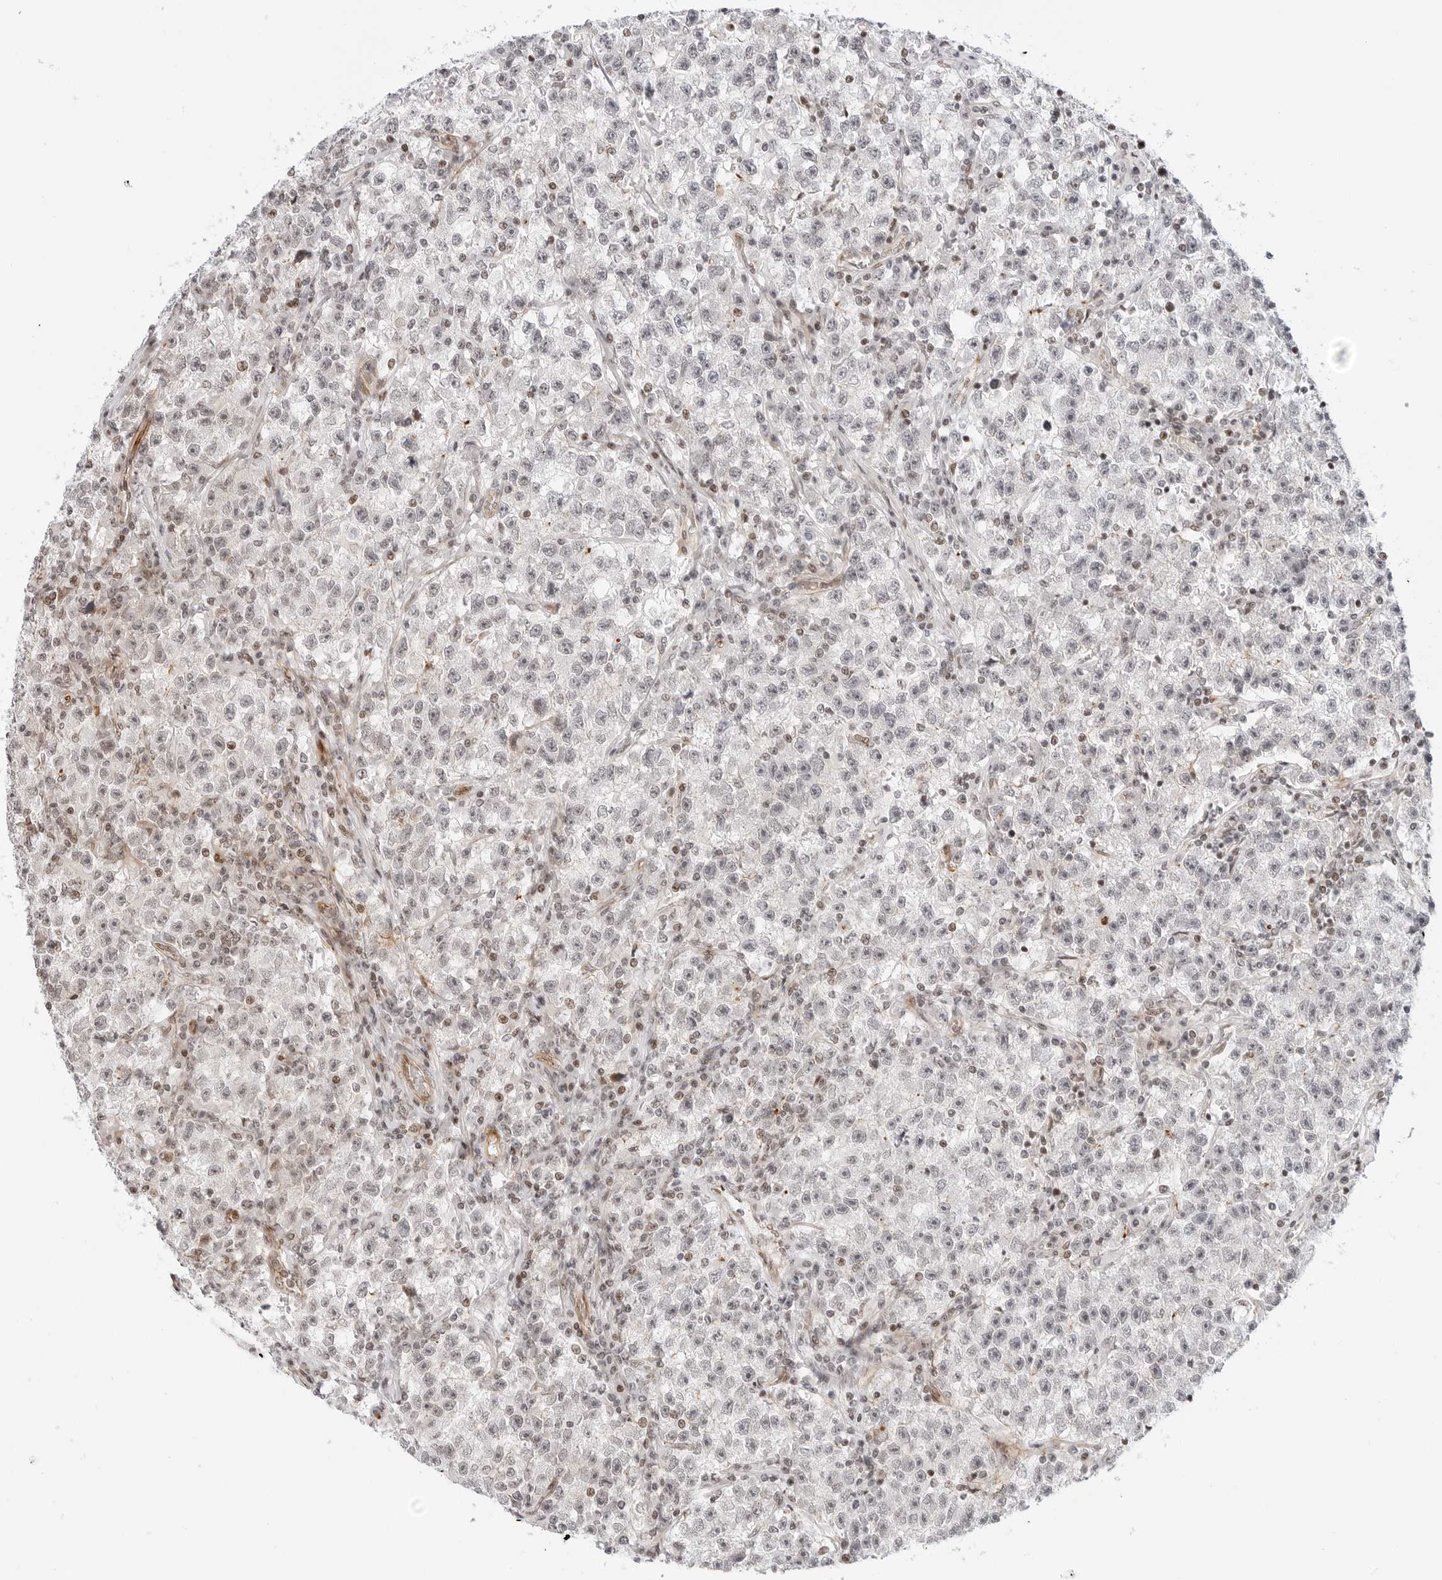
{"staining": {"intensity": "negative", "quantity": "none", "location": "none"}, "tissue": "testis cancer", "cell_type": "Tumor cells", "image_type": "cancer", "snomed": [{"axis": "morphology", "description": "Seminoma, NOS"}, {"axis": "topography", "description": "Testis"}], "caption": "The immunohistochemistry micrograph has no significant expression in tumor cells of testis seminoma tissue.", "gene": "ZNF613", "patient": {"sex": "male", "age": 22}}